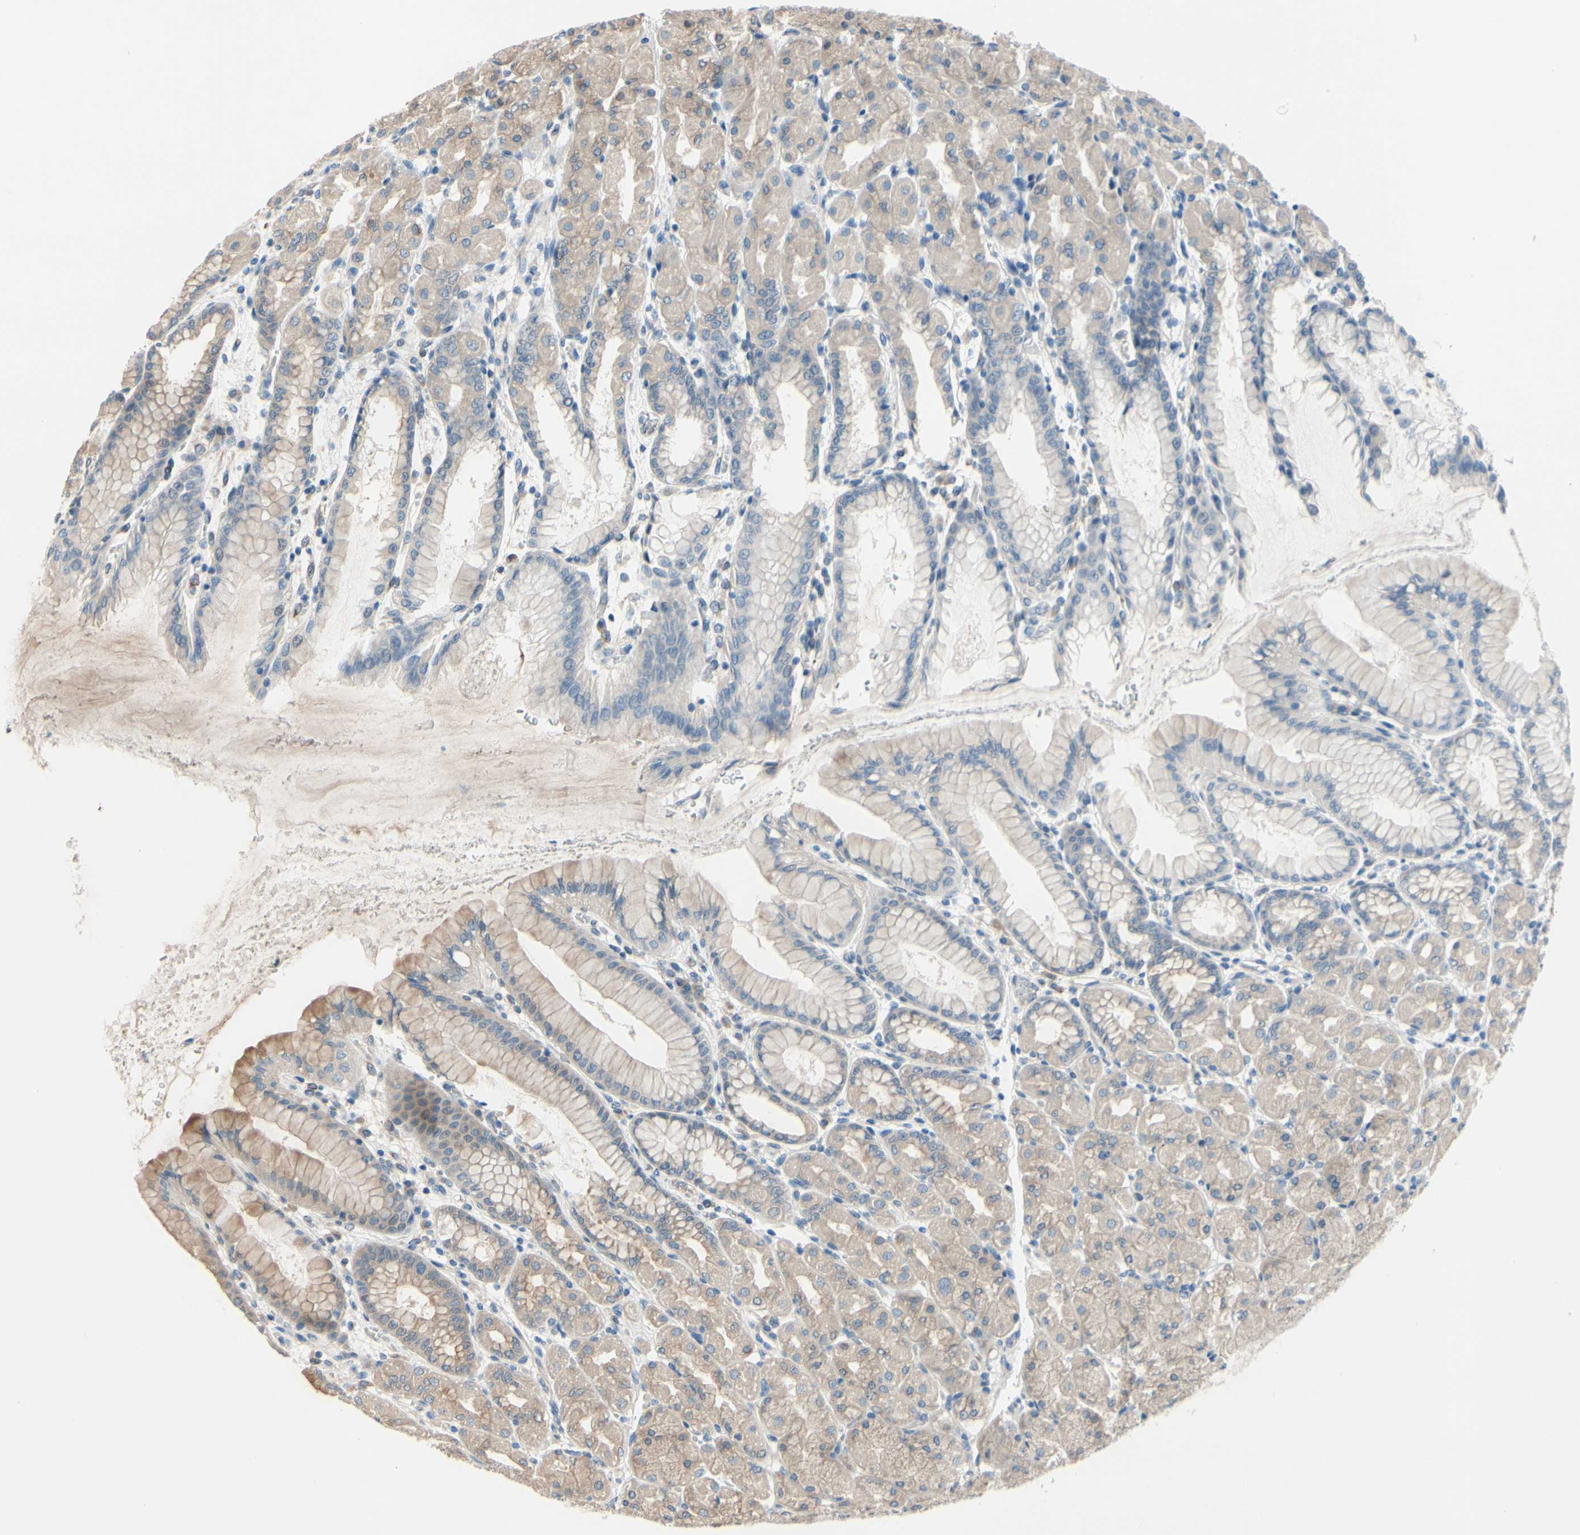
{"staining": {"intensity": "weak", "quantity": ">75%", "location": "cytoplasmic/membranous"}, "tissue": "stomach", "cell_type": "Glandular cells", "image_type": "normal", "snomed": [{"axis": "morphology", "description": "Normal tissue, NOS"}, {"axis": "topography", "description": "Stomach, upper"}], "caption": "A brown stain shows weak cytoplasmic/membranous positivity of a protein in glandular cells of normal stomach.", "gene": "PRXL2A", "patient": {"sex": "female", "age": 56}}